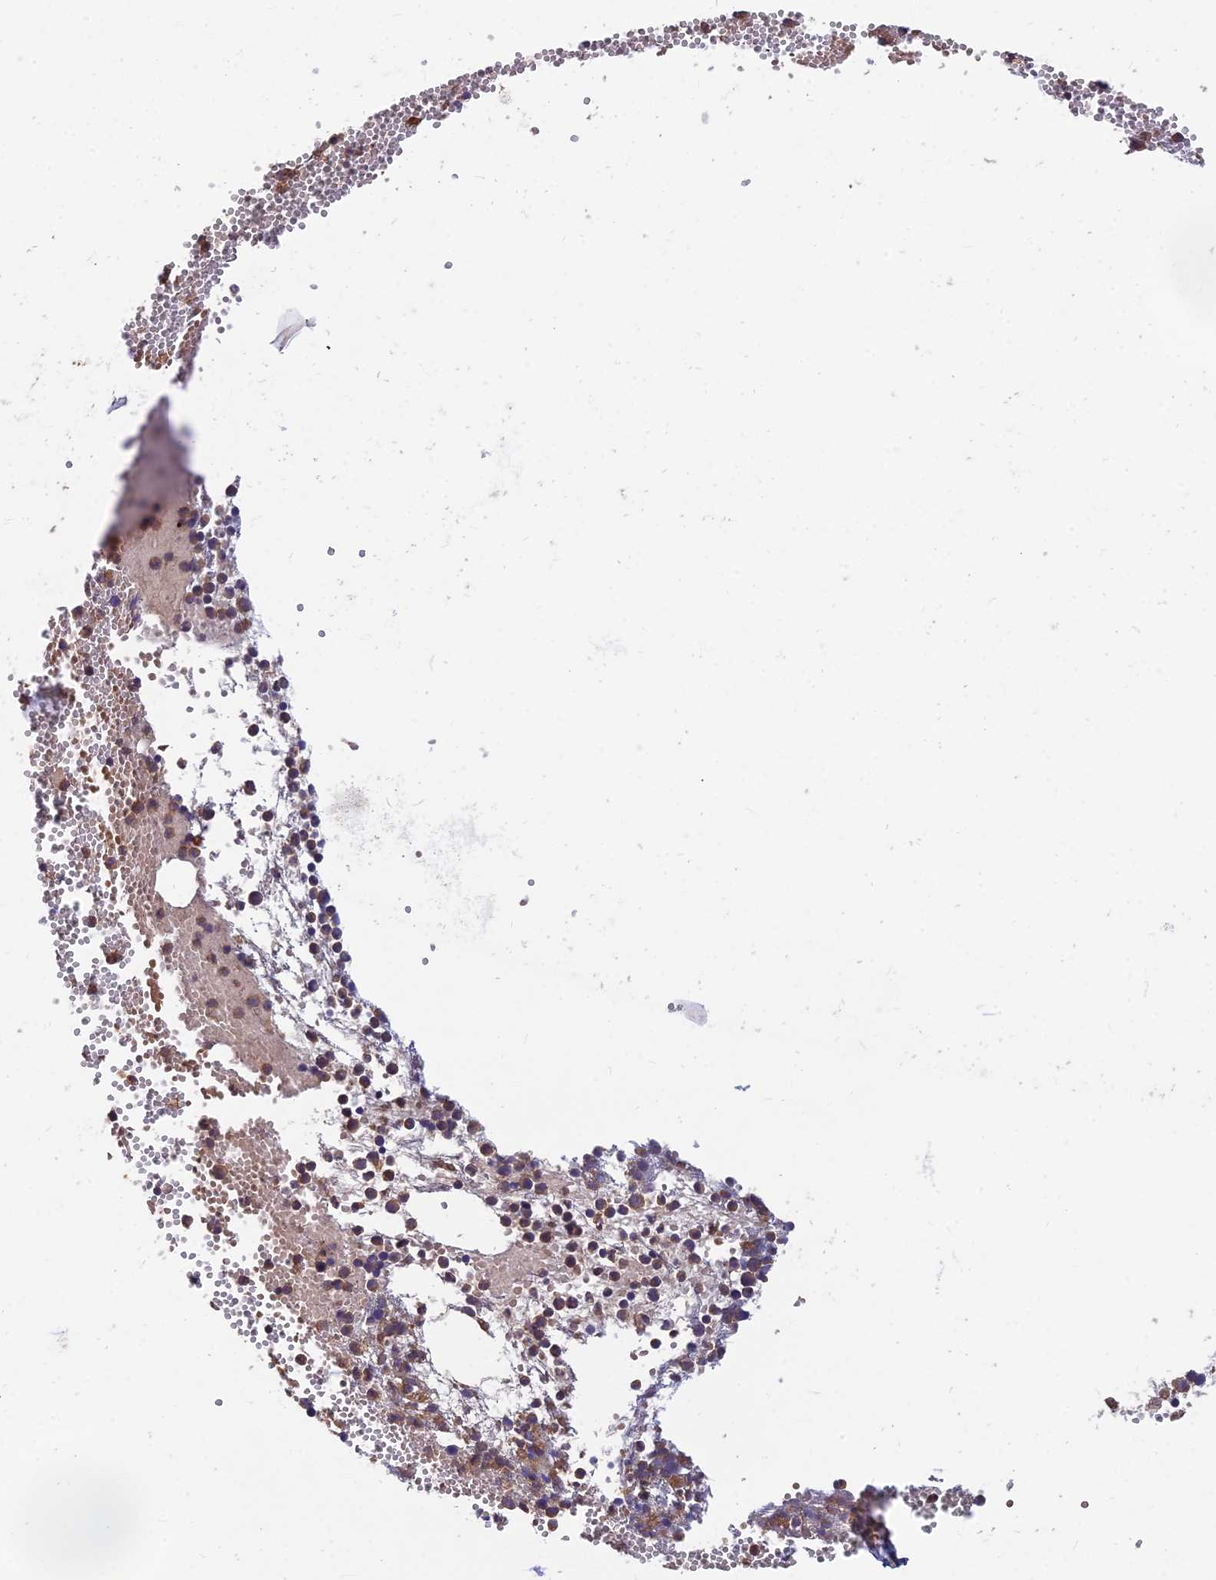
{"staining": {"intensity": "moderate", "quantity": ">75%", "location": "cytoplasmic/membranous"}, "tissue": "bone marrow", "cell_type": "Hematopoietic cells", "image_type": "normal", "snomed": [{"axis": "morphology", "description": "Normal tissue, NOS"}, {"axis": "topography", "description": "Bone marrow"}], "caption": "Immunohistochemical staining of normal human bone marrow exhibits medium levels of moderate cytoplasmic/membranous staining in about >75% of hematopoietic cells.", "gene": "RELCH", "patient": {"sex": "female", "age": 77}}